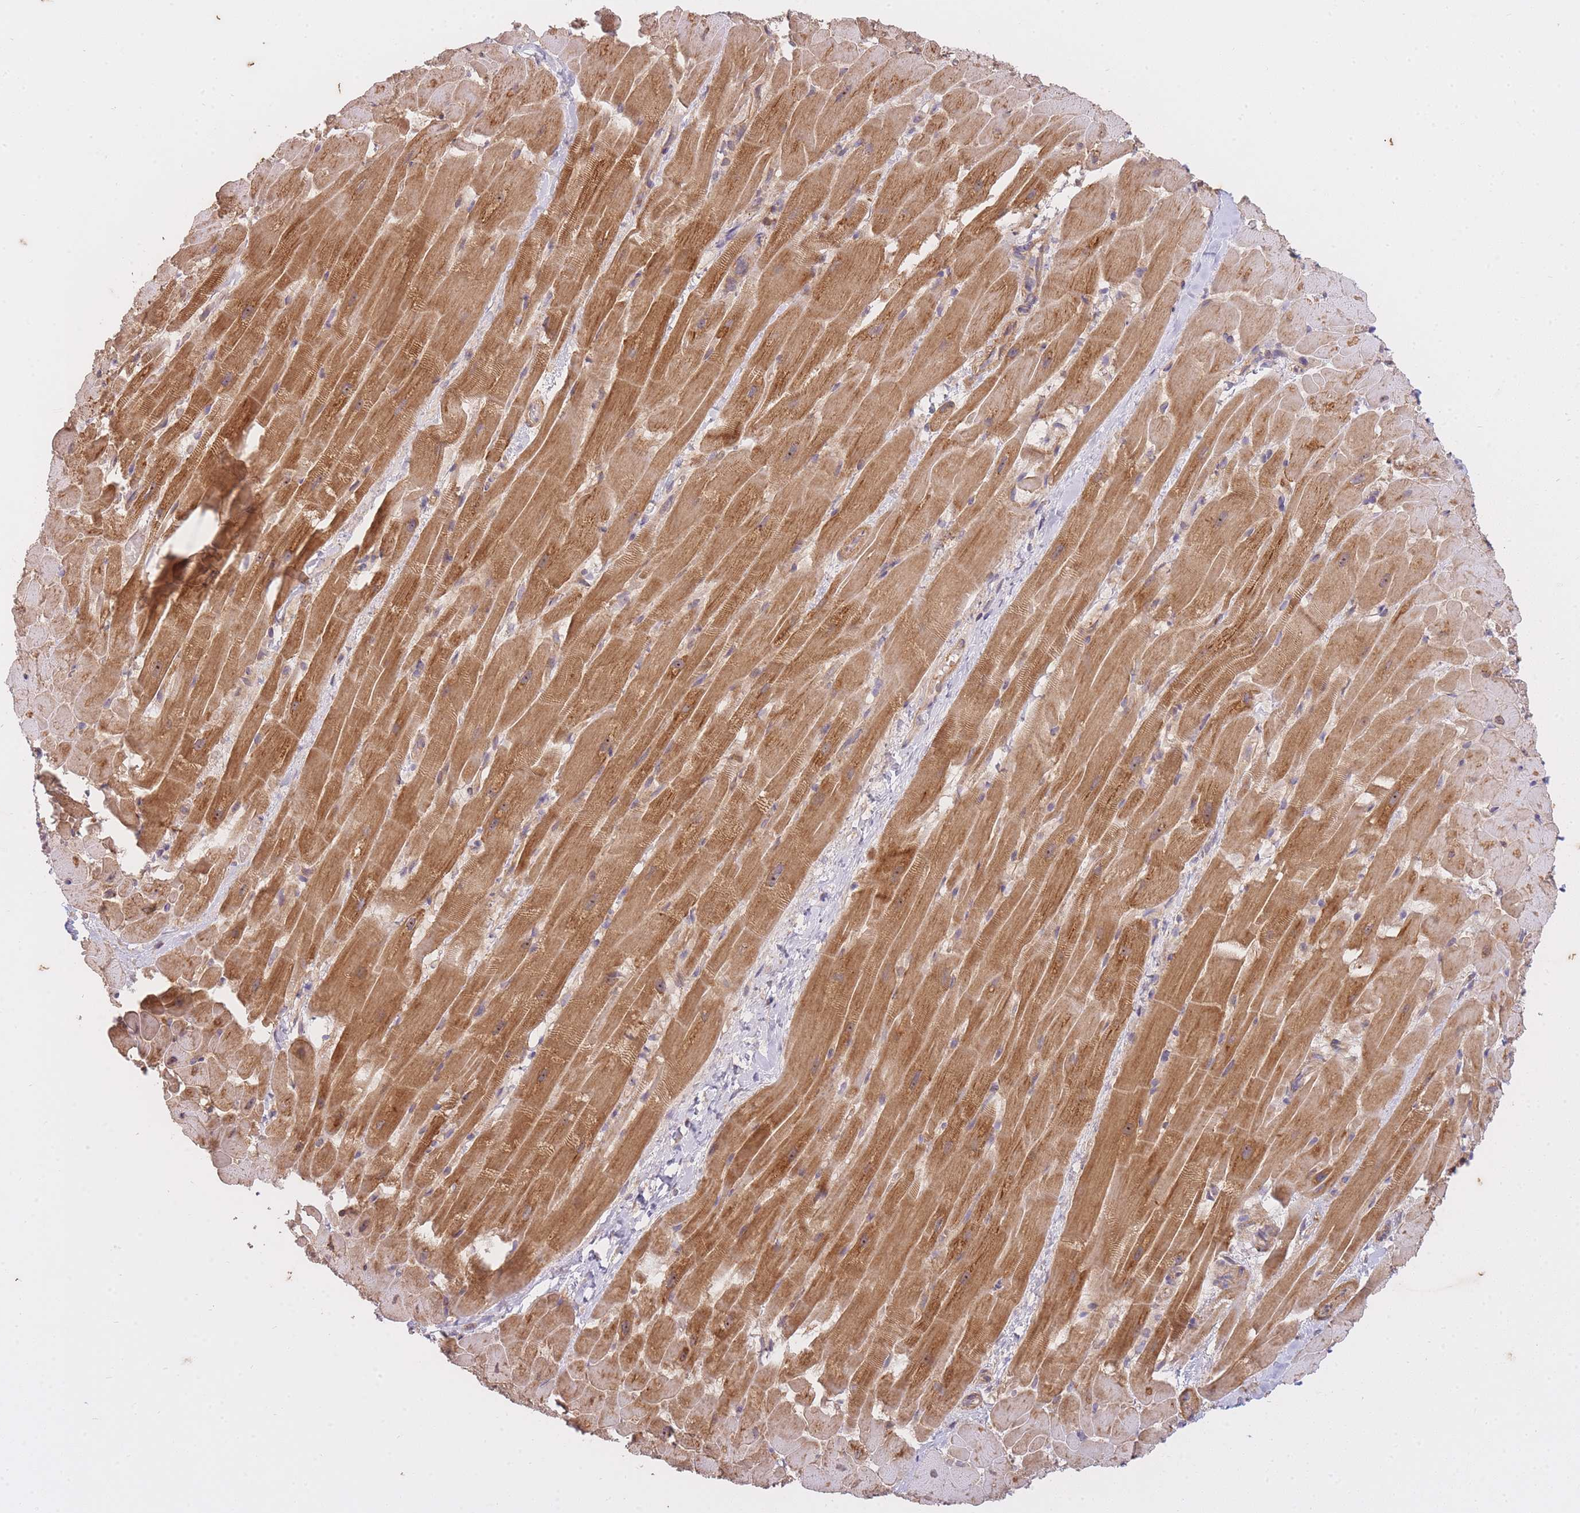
{"staining": {"intensity": "moderate", "quantity": ">75%", "location": "cytoplasmic/membranous"}, "tissue": "heart muscle", "cell_type": "Cardiomyocytes", "image_type": "normal", "snomed": [{"axis": "morphology", "description": "Normal tissue, NOS"}, {"axis": "topography", "description": "Heart"}], "caption": "Immunohistochemistry (IHC) (DAB (3,3'-diaminobenzidine)) staining of normal heart muscle reveals moderate cytoplasmic/membranous protein positivity in about >75% of cardiomyocytes.", "gene": "ST8SIA4", "patient": {"sex": "male", "age": 37}}